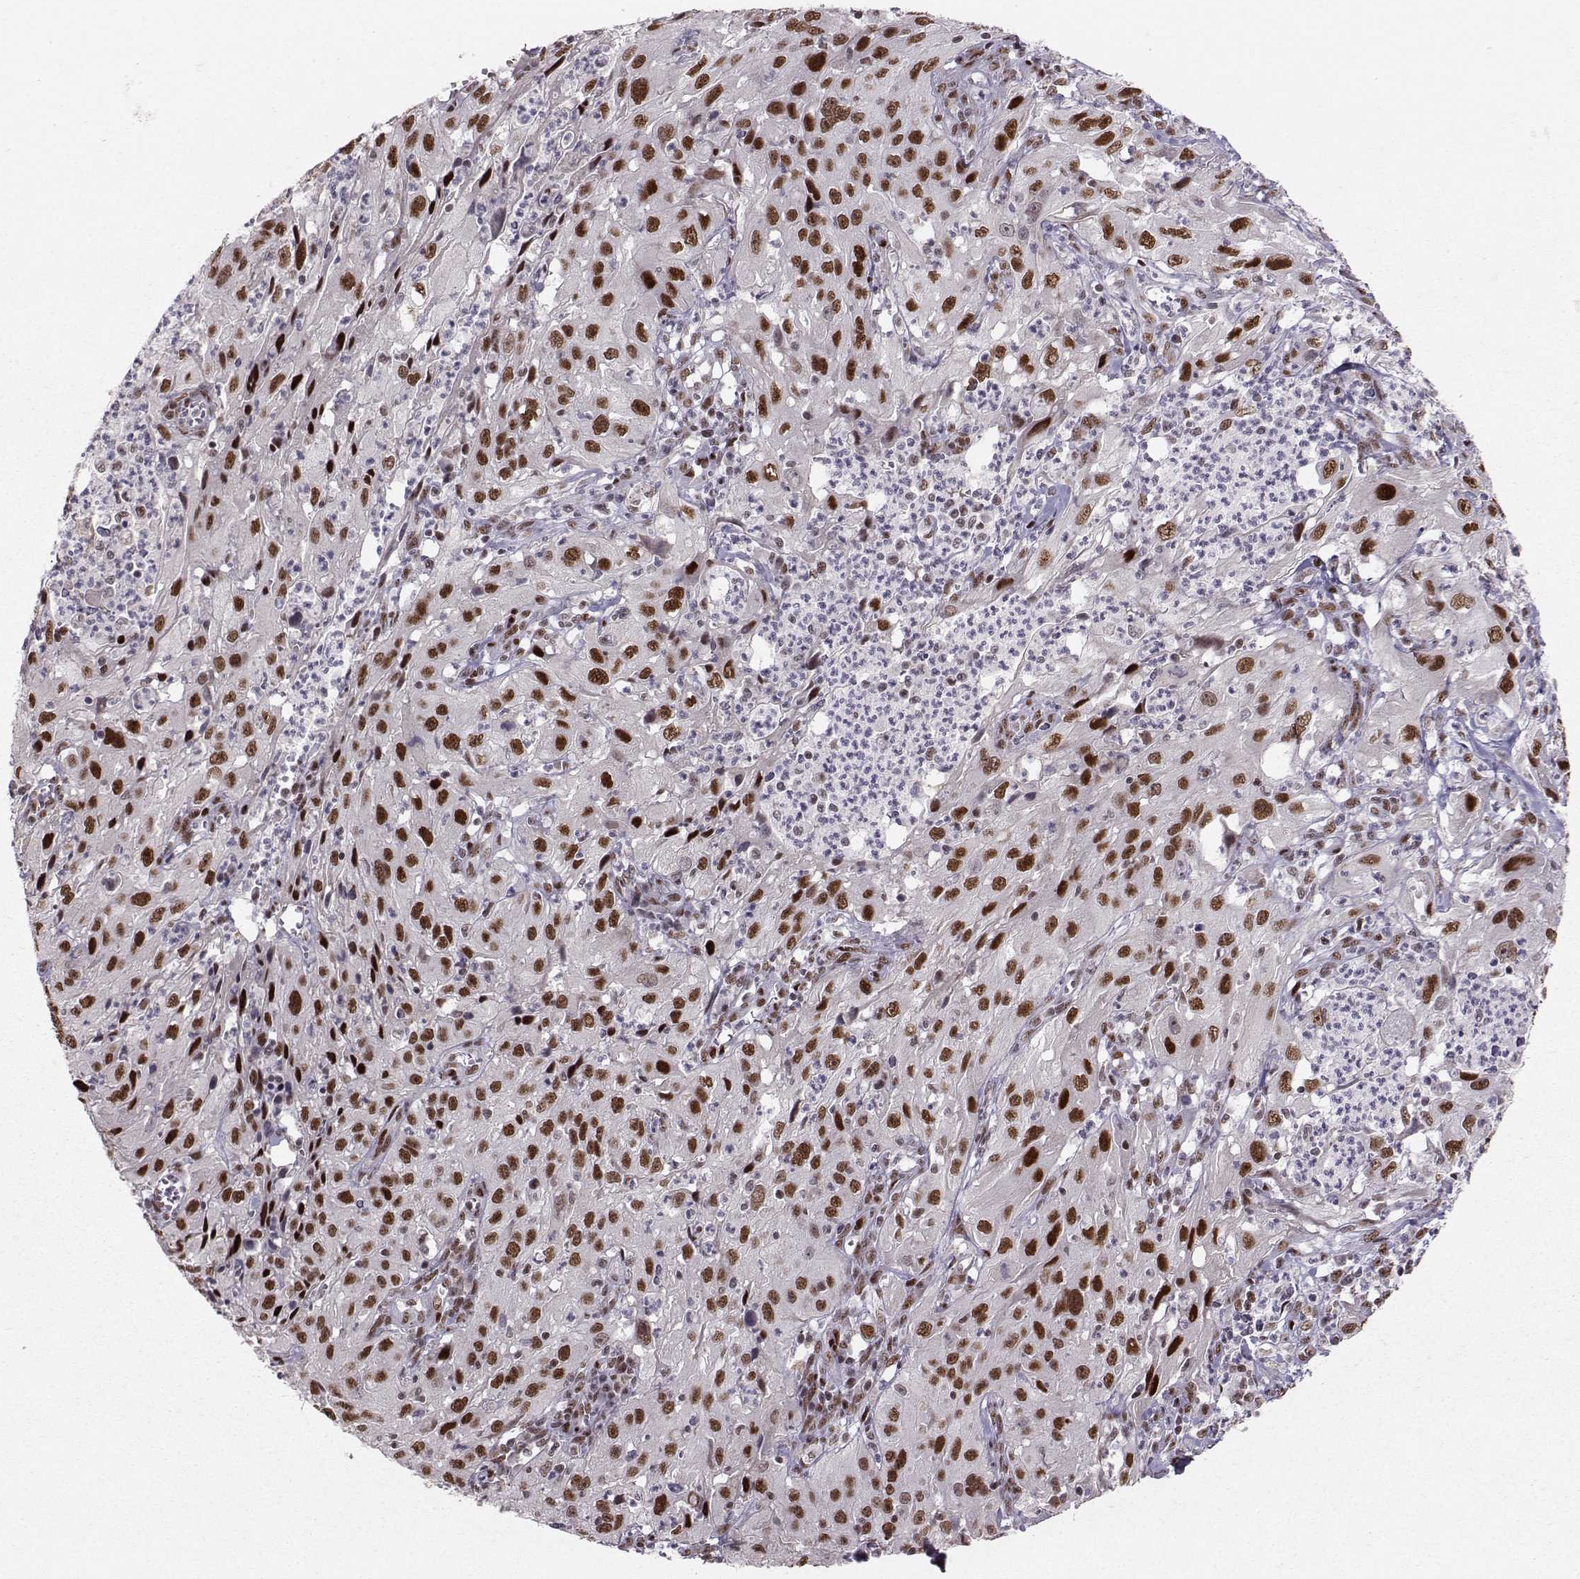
{"staining": {"intensity": "strong", "quantity": ">75%", "location": "nuclear"}, "tissue": "cervical cancer", "cell_type": "Tumor cells", "image_type": "cancer", "snomed": [{"axis": "morphology", "description": "Squamous cell carcinoma, NOS"}, {"axis": "topography", "description": "Cervix"}], "caption": "This histopathology image displays cervical squamous cell carcinoma stained with IHC to label a protein in brown. The nuclear of tumor cells show strong positivity for the protein. Nuclei are counter-stained blue.", "gene": "SNAPC2", "patient": {"sex": "female", "age": 32}}